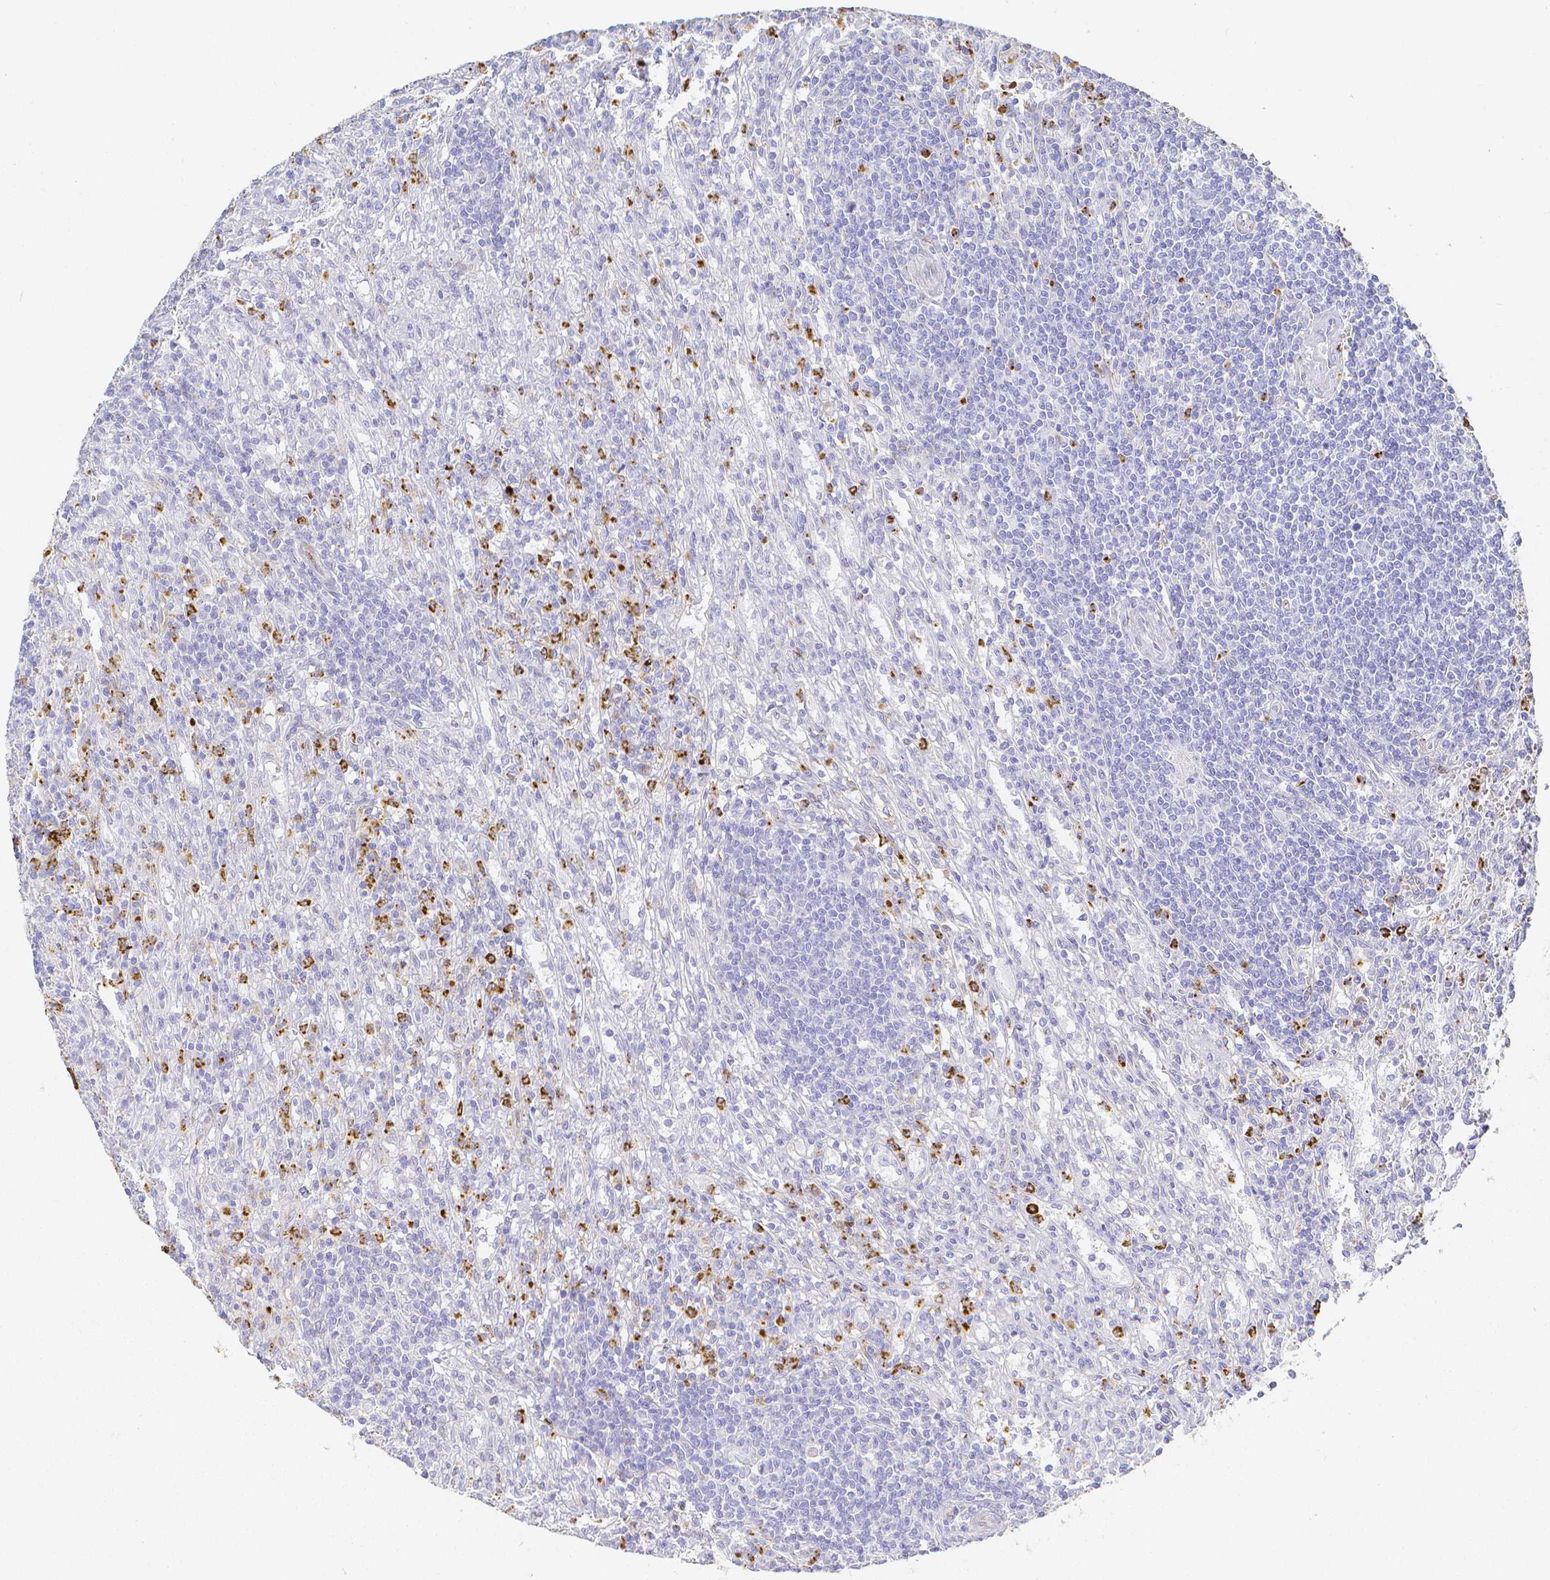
{"staining": {"intensity": "negative", "quantity": "none", "location": "none"}, "tissue": "lymphoma", "cell_type": "Tumor cells", "image_type": "cancer", "snomed": [{"axis": "morphology", "description": "Malignant lymphoma, non-Hodgkin's type, Low grade"}, {"axis": "topography", "description": "Spleen"}], "caption": "DAB immunohistochemical staining of human lymphoma displays no significant positivity in tumor cells.", "gene": "SMURF1", "patient": {"sex": "male", "age": 76}}